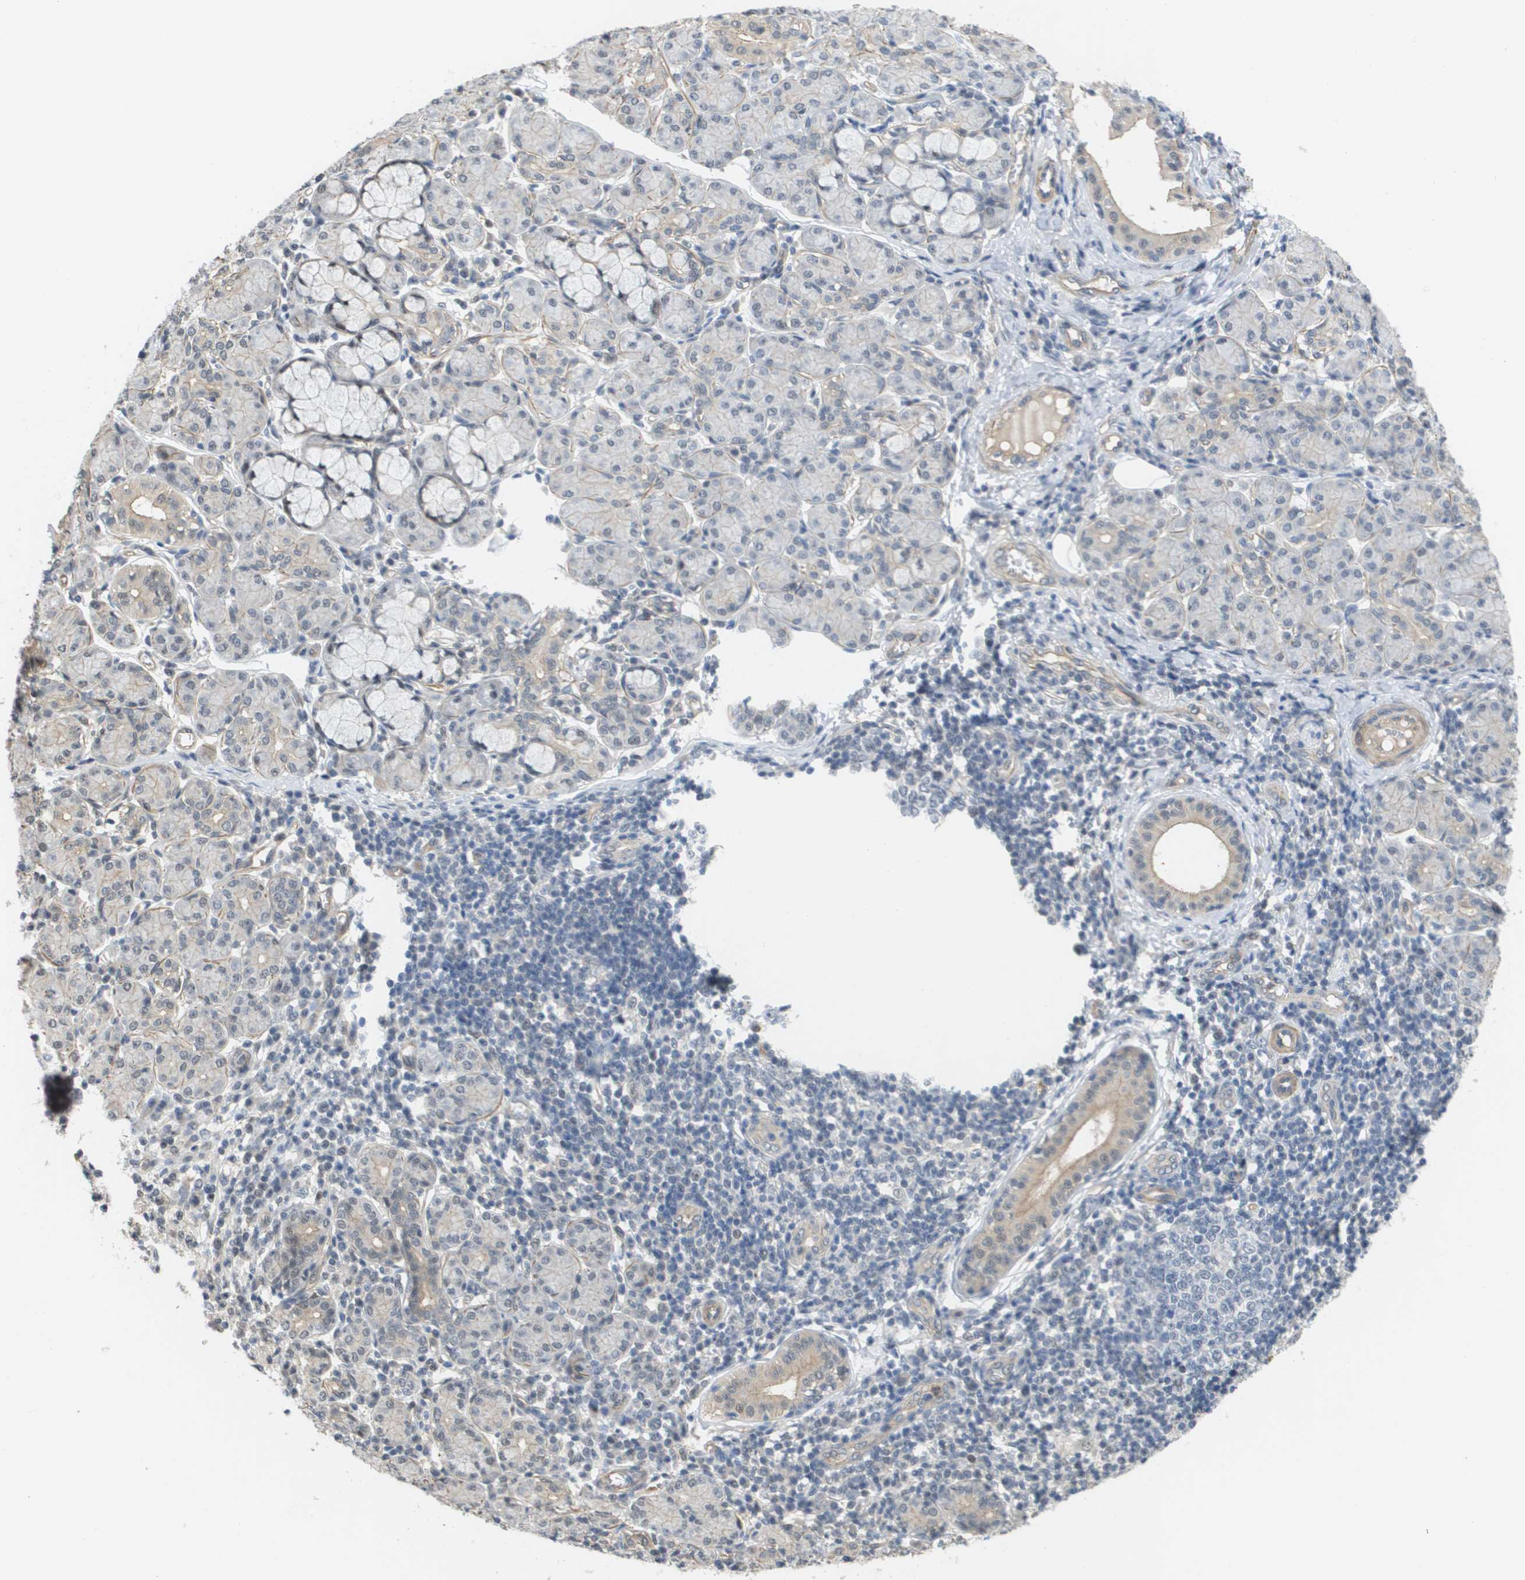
{"staining": {"intensity": "weak", "quantity": "<25%", "location": "cytoplasmic/membranous"}, "tissue": "salivary gland", "cell_type": "Glandular cells", "image_type": "normal", "snomed": [{"axis": "morphology", "description": "Normal tissue, NOS"}, {"axis": "morphology", "description": "Inflammation, NOS"}, {"axis": "topography", "description": "Lymph node"}, {"axis": "topography", "description": "Salivary gland"}], "caption": "High power microscopy photomicrograph of an IHC image of benign salivary gland, revealing no significant staining in glandular cells. The staining is performed using DAB (3,3'-diaminobenzidine) brown chromogen with nuclei counter-stained in using hematoxylin.", "gene": "RNF112", "patient": {"sex": "male", "age": 3}}